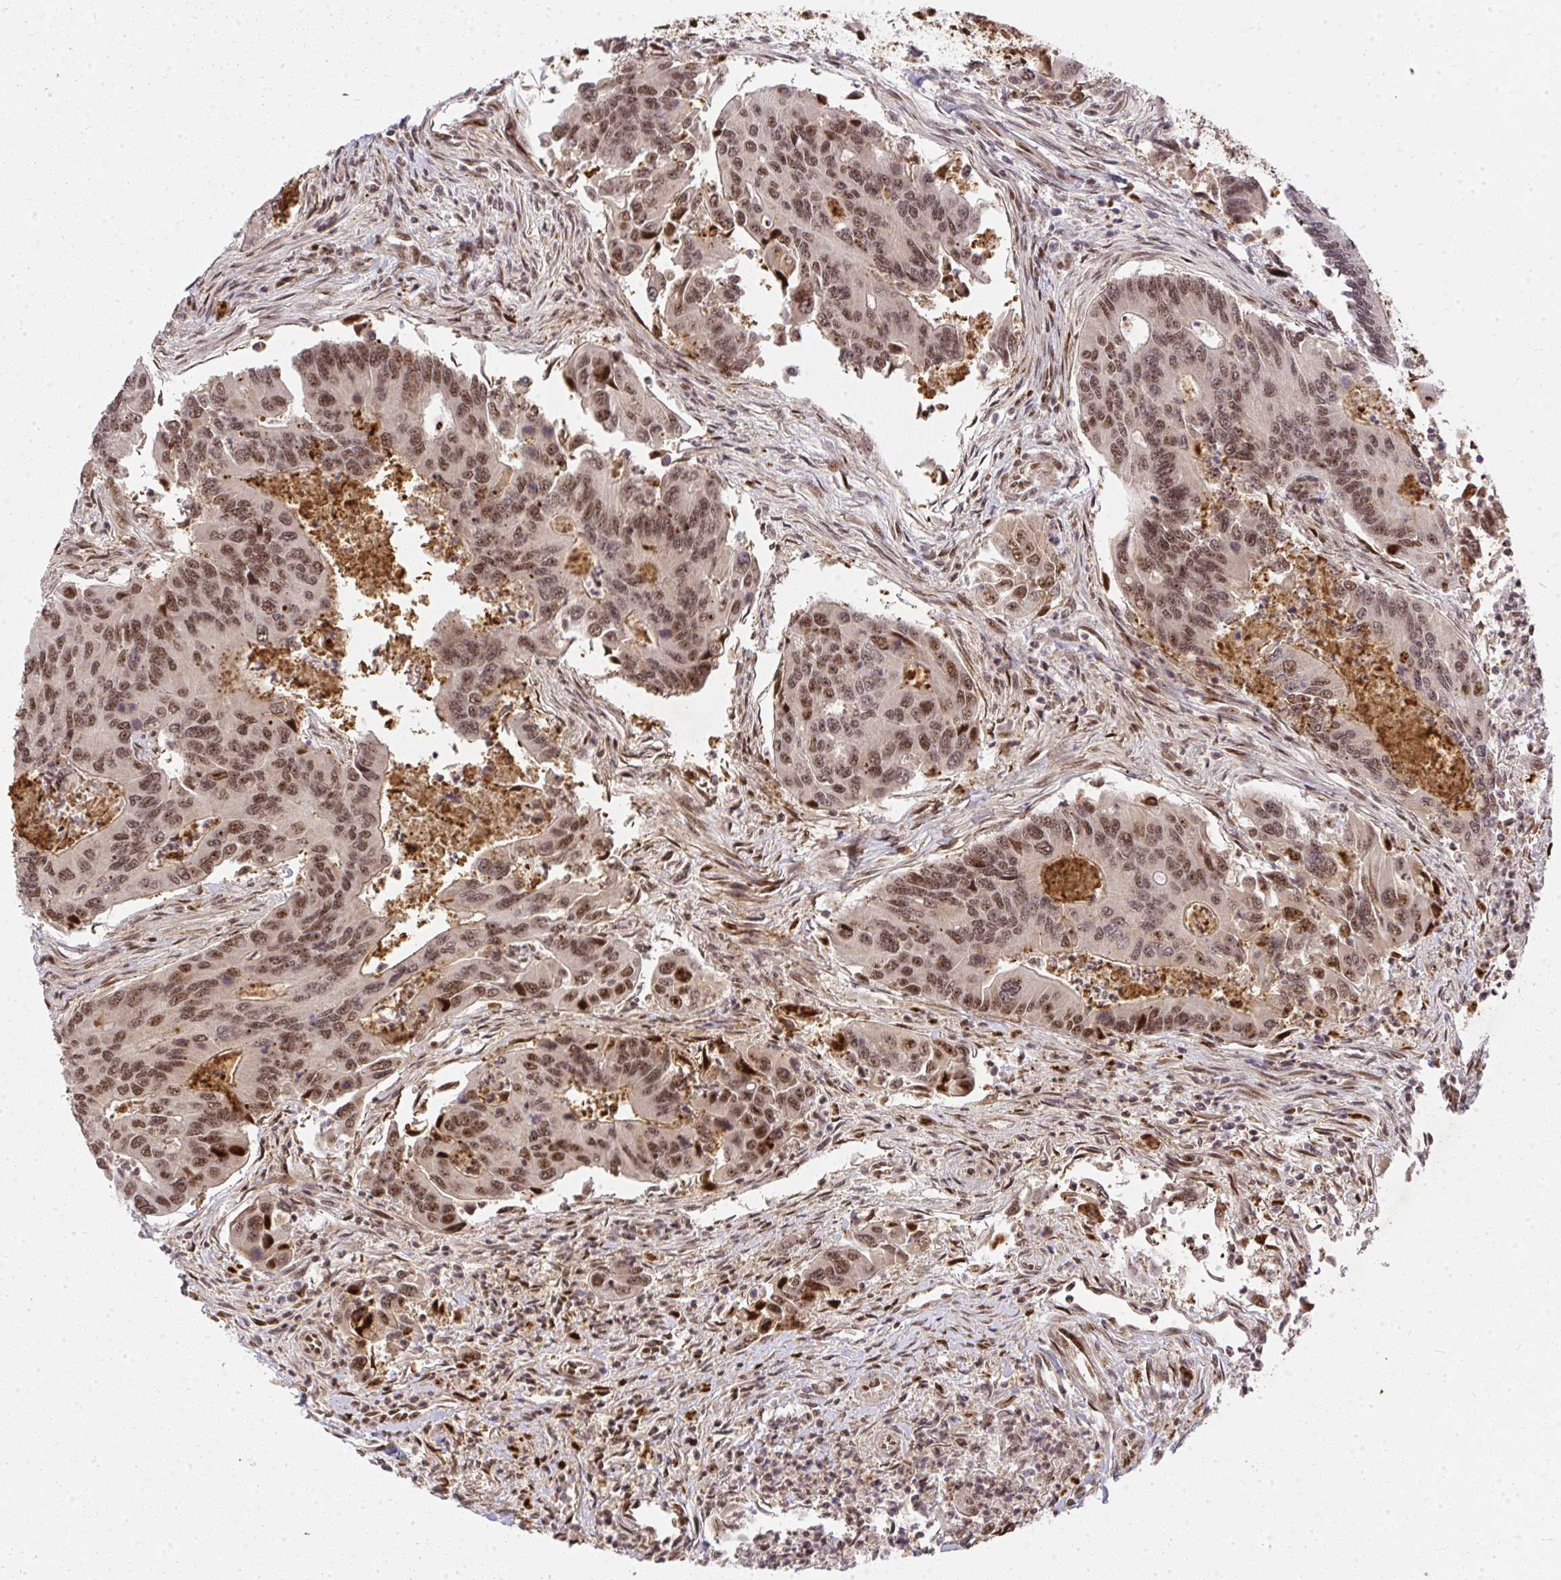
{"staining": {"intensity": "moderate", "quantity": ">75%", "location": "nuclear"}, "tissue": "colorectal cancer", "cell_type": "Tumor cells", "image_type": "cancer", "snomed": [{"axis": "morphology", "description": "Adenocarcinoma, NOS"}, {"axis": "topography", "description": "Colon"}], "caption": "This micrograph displays colorectal adenocarcinoma stained with immunohistochemistry (IHC) to label a protein in brown. The nuclear of tumor cells show moderate positivity for the protein. Nuclei are counter-stained blue.", "gene": "U2AF1", "patient": {"sex": "female", "age": 67}}